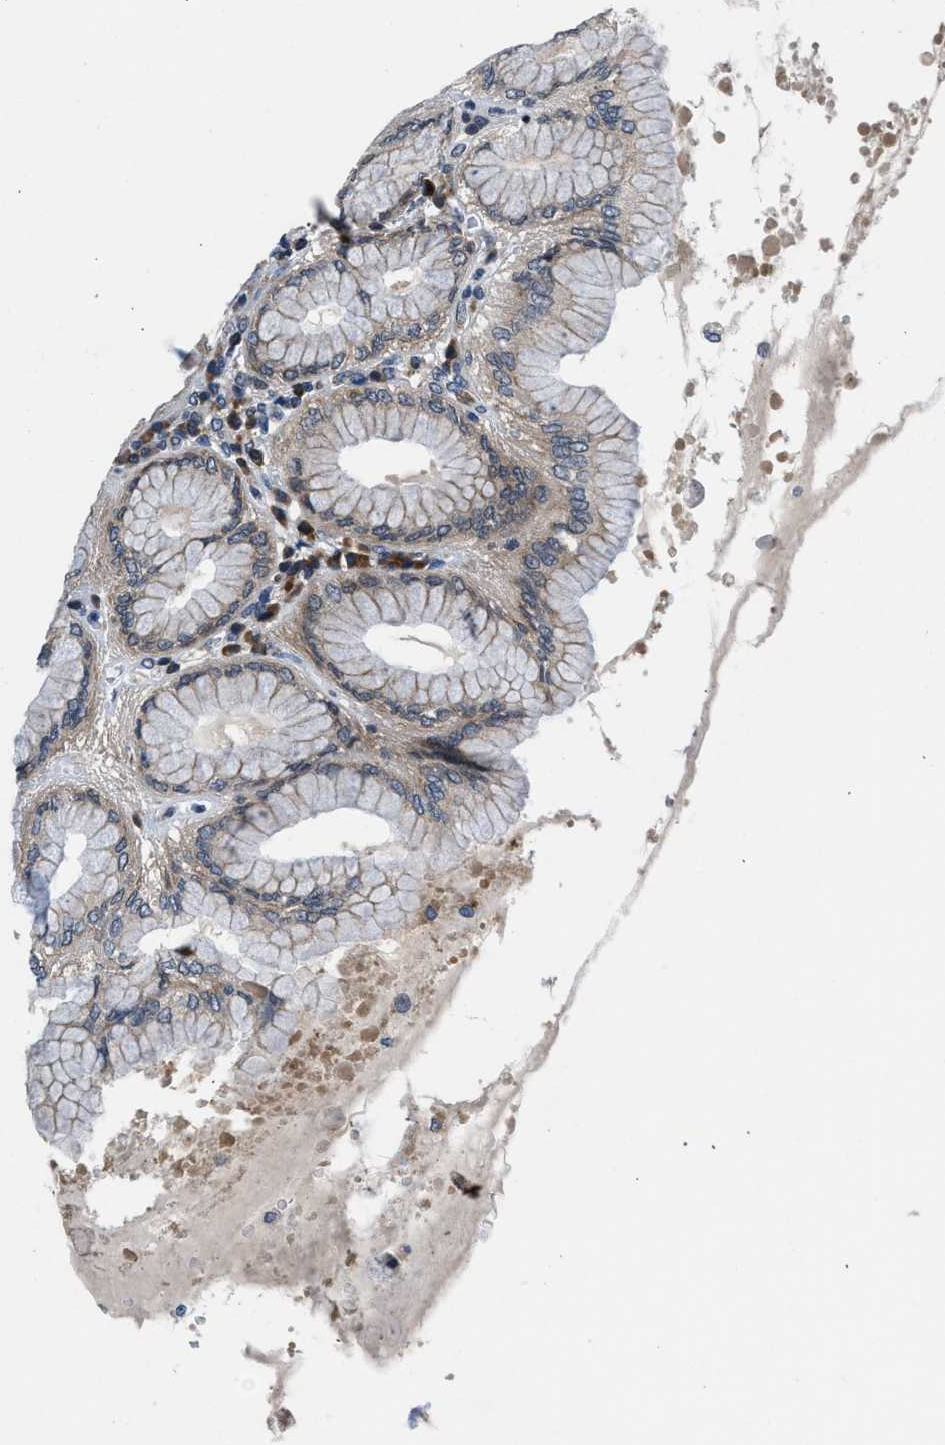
{"staining": {"intensity": "strong", "quantity": ">75%", "location": "cytoplasmic/membranous"}, "tissue": "stomach", "cell_type": "Glandular cells", "image_type": "normal", "snomed": [{"axis": "morphology", "description": "Normal tissue, NOS"}, {"axis": "topography", "description": "Stomach"}, {"axis": "topography", "description": "Stomach, lower"}], "caption": "A brown stain labels strong cytoplasmic/membranous expression of a protein in glandular cells of benign stomach.", "gene": "PA2G4", "patient": {"sex": "female", "age": 56}}